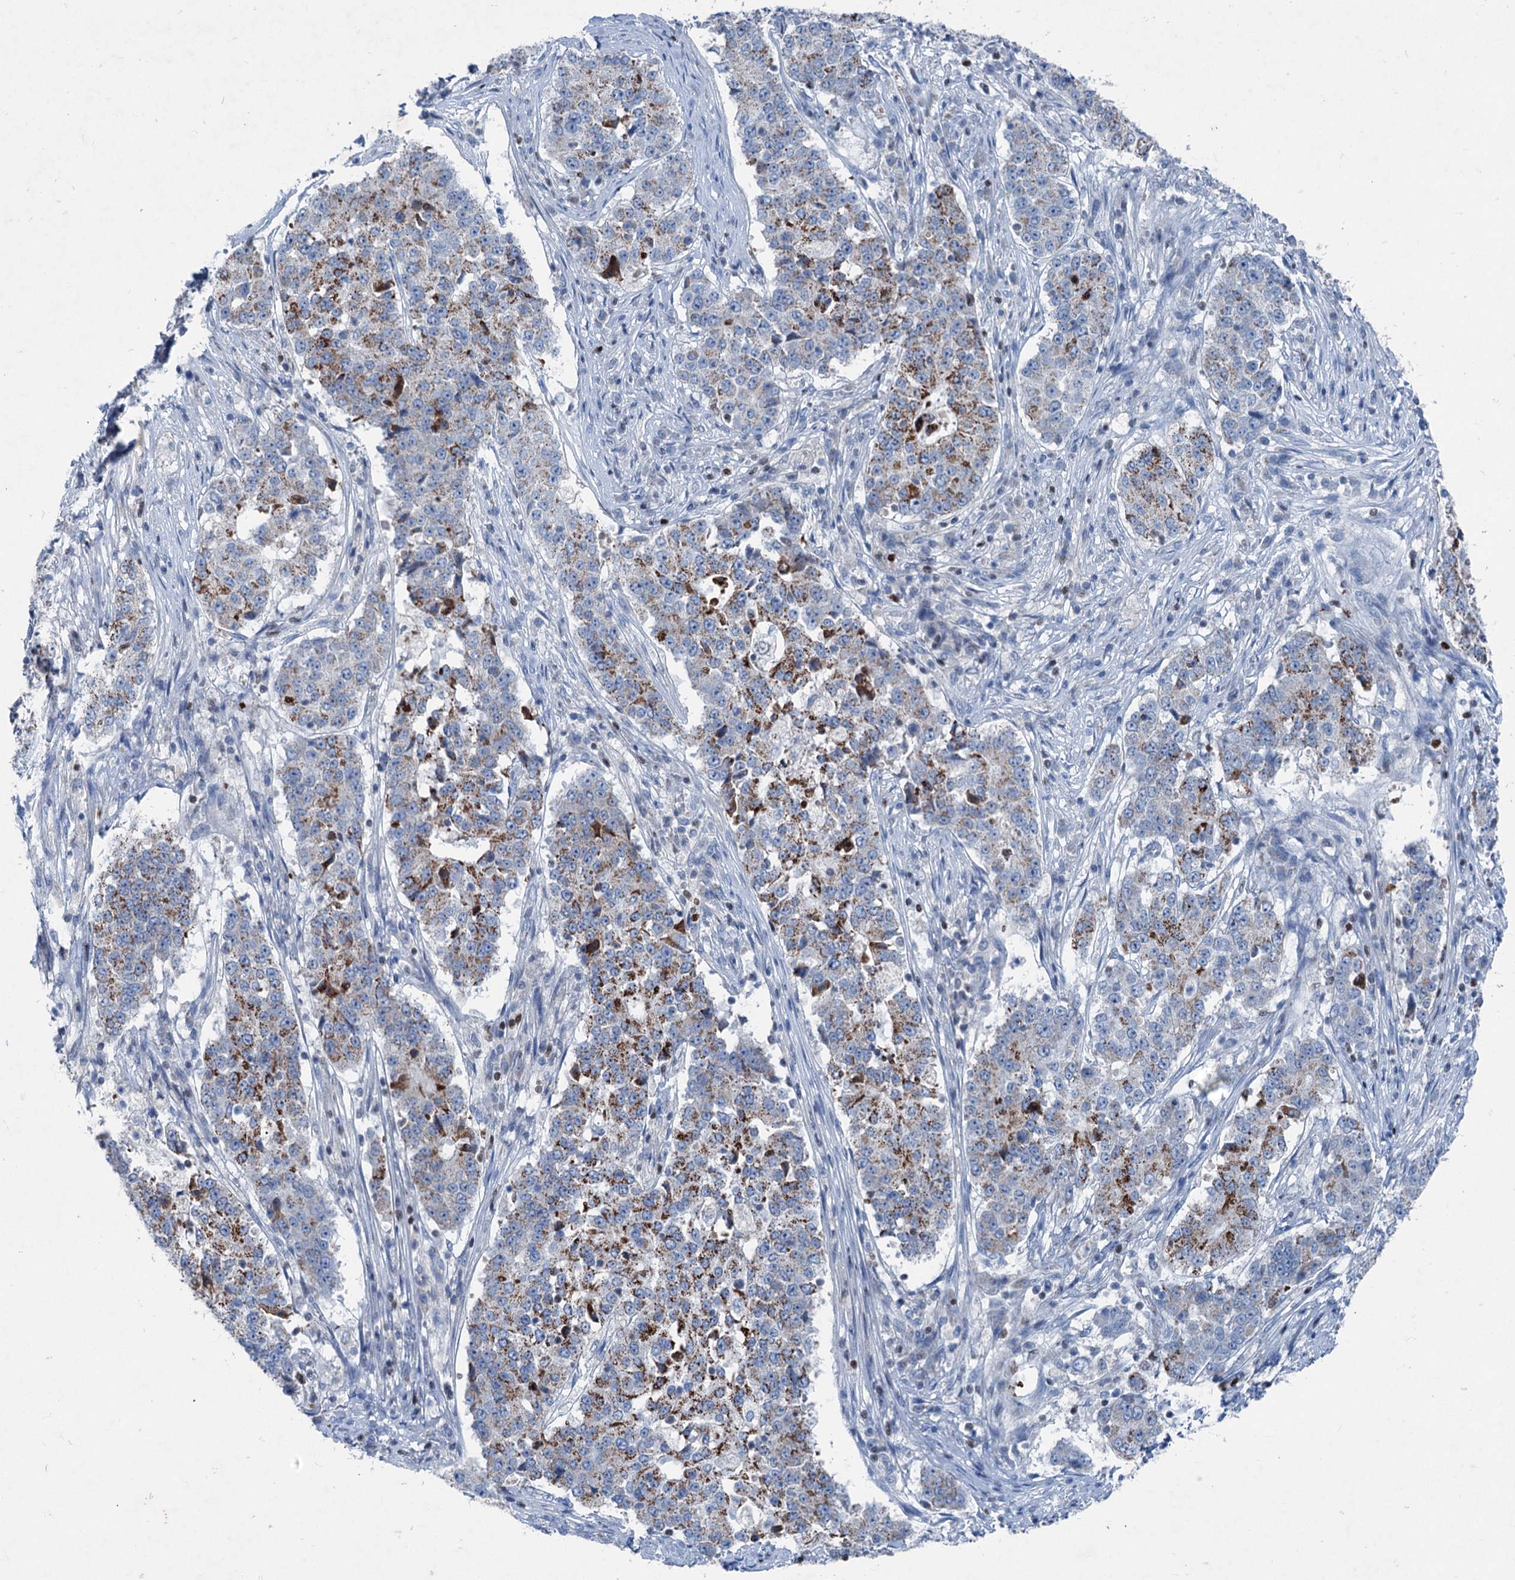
{"staining": {"intensity": "moderate", "quantity": ">75%", "location": "cytoplasmic/membranous"}, "tissue": "stomach cancer", "cell_type": "Tumor cells", "image_type": "cancer", "snomed": [{"axis": "morphology", "description": "Adenocarcinoma, NOS"}, {"axis": "topography", "description": "Stomach"}], "caption": "Immunohistochemical staining of stomach cancer exhibits moderate cytoplasmic/membranous protein expression in about >75% of tumor cells.", "gene": "ELP4", "patient": {"sex": "male", "age": 59}}